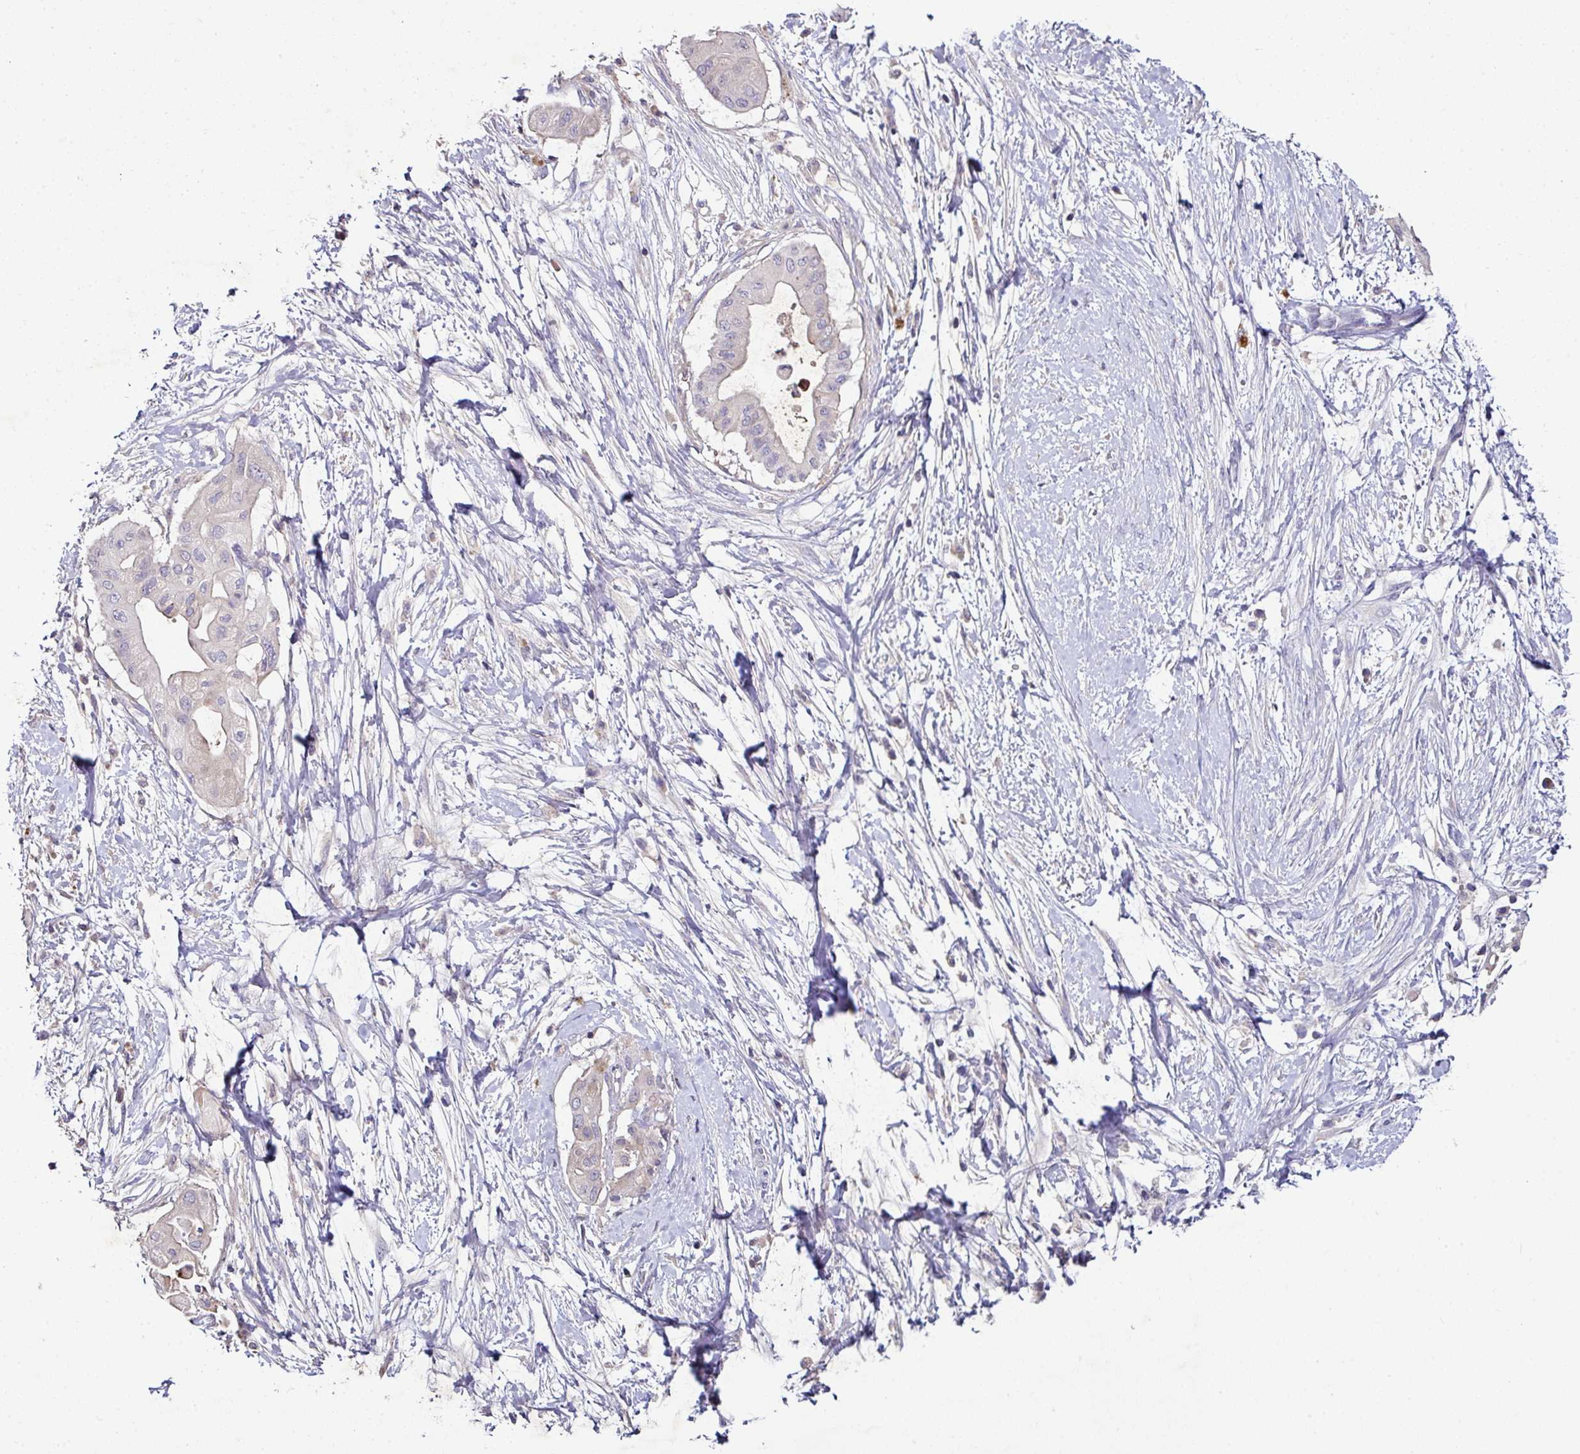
{"staining": {"intensity": "negative", "quantity": "none", "location": "none"}, "tissue": "pancreatic cancer", "cell_type": "Tumor cells", "image_type": "cancer", "snomed": [{"axis": "morphology", "description": "Adenocarcinoma, NOS"}, {"axis": "topography", "description": "Pancreas"}], "caption": "Protein analysis of pancreatic adenocarcinoma exhibits no significant expression in tumor cells.", "gene": "AEBP2", "patient": {"sex": "male", "age": 68}}